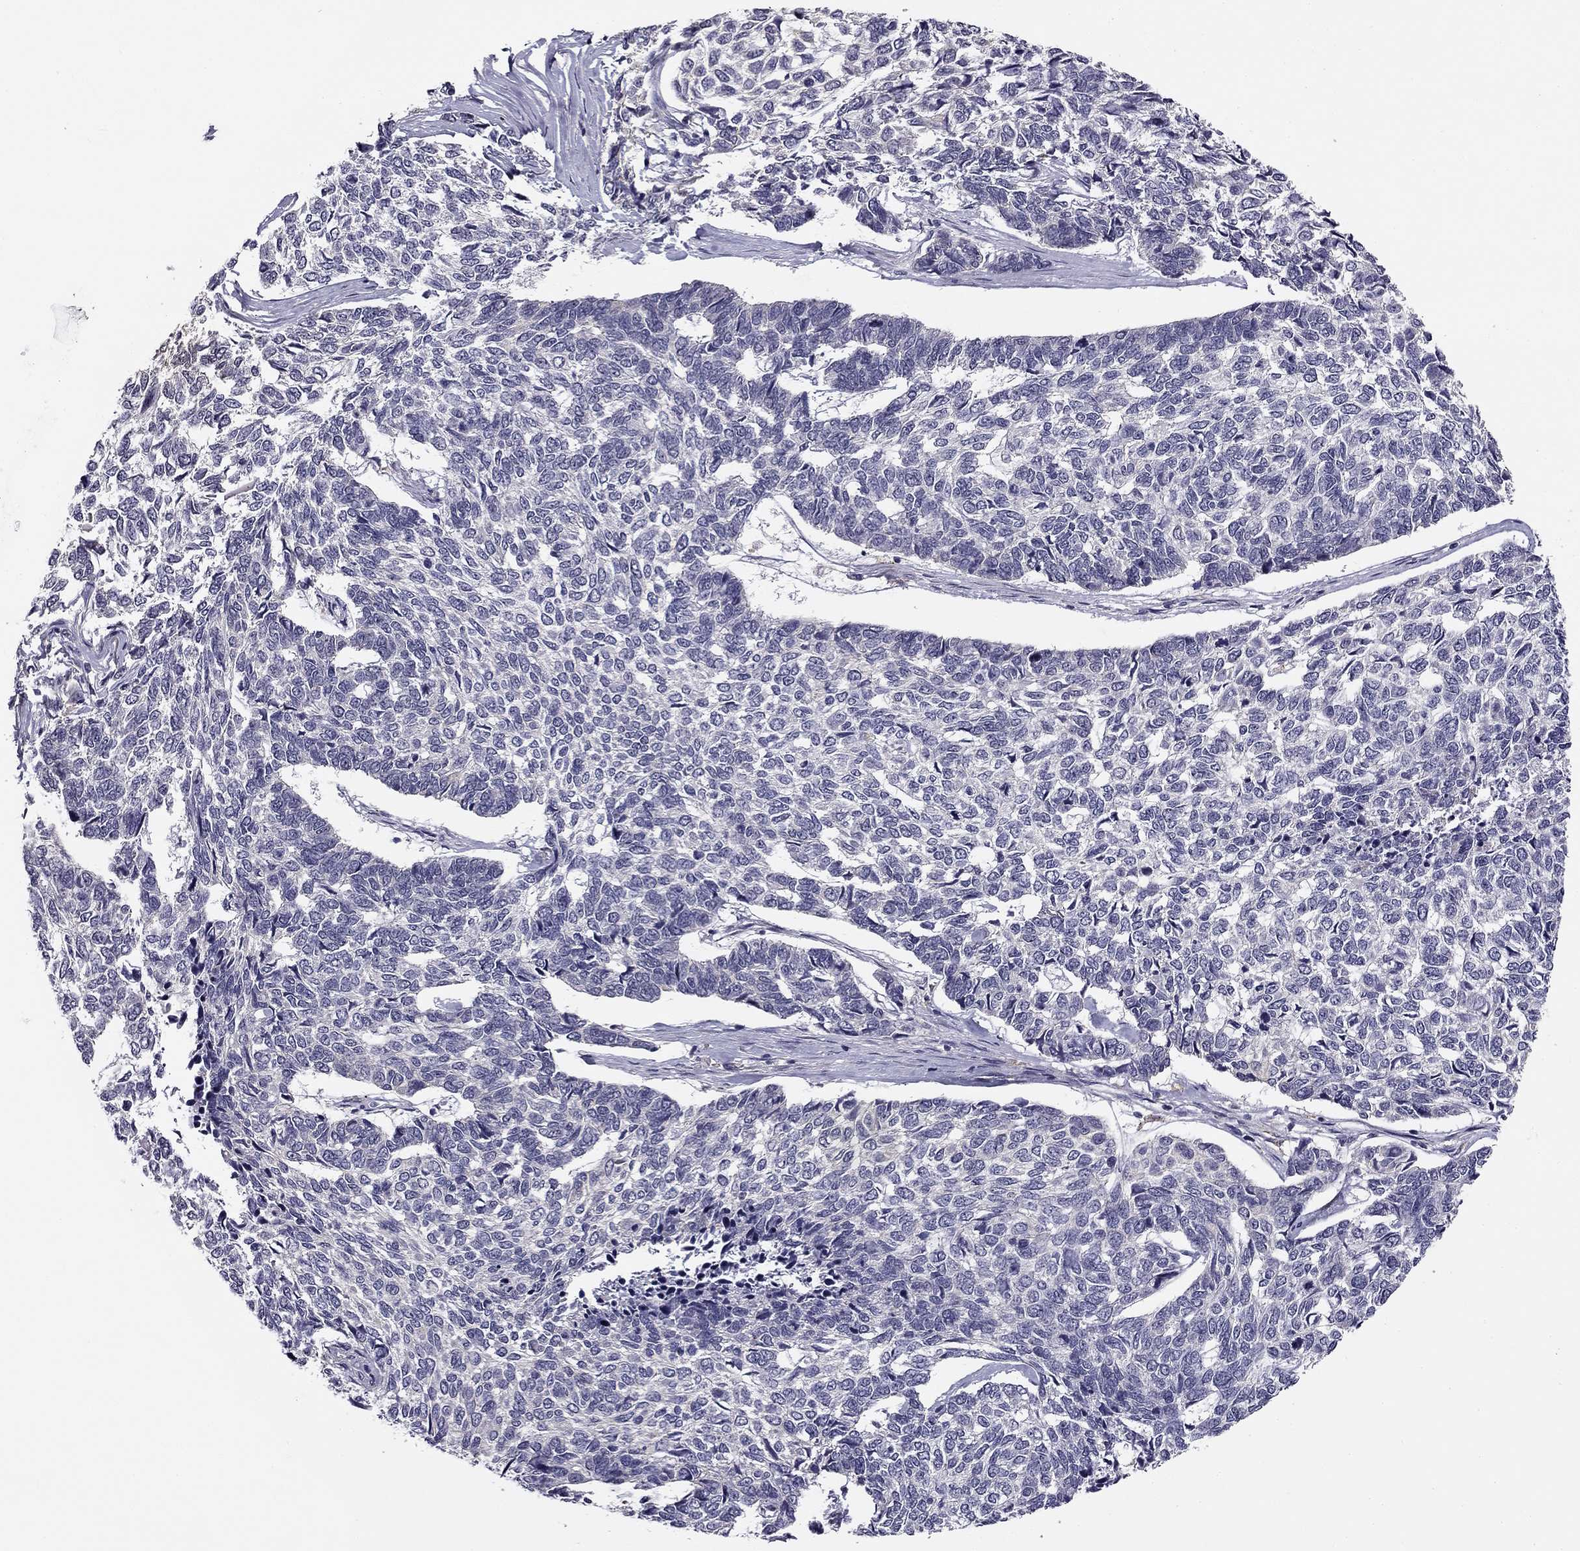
{"staining": {"intensity": "negative", "quantity": "none", "location": "none"}, "tissue": "skin cancer", "cell_type": "Tumor cells", "image_type": "cancer", "snomed": [{"axis": "morphology", "description": "Basal cell carcinoma"}, {"axis": "topography", "description": "Skin"}], "caption": "This is an IHC image of human skin cancer. There is no positivity in tumor cells.", "gene": "CNR1", "patient": {"sex": "female", "age": 65}}